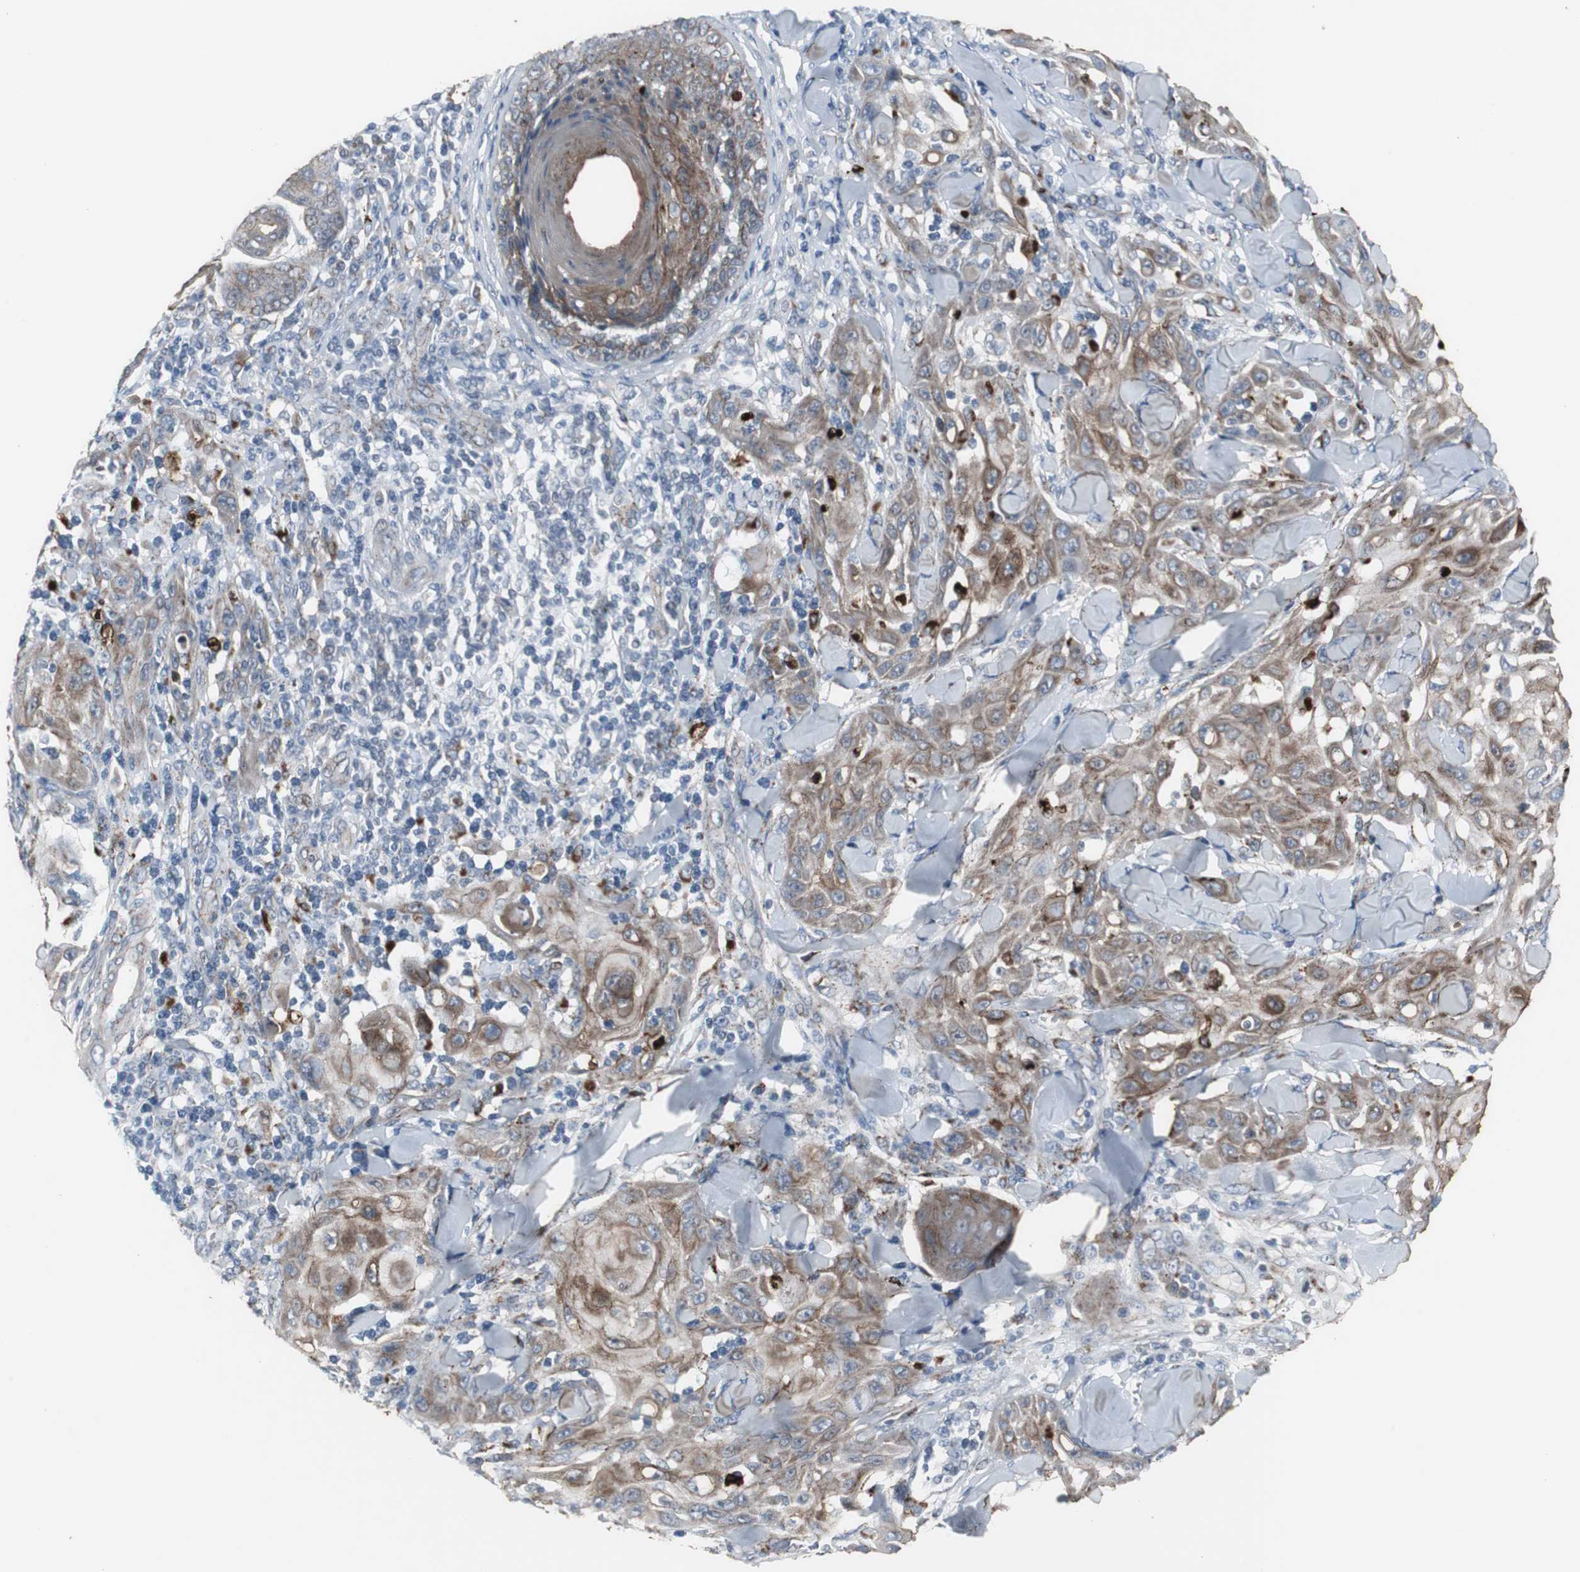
{"staining": {"intensity": "moderate", "quantity": ">75%", "location": "cytoplasmic/membranous"}, "tissue": "skin cancer", "cell_type": "Tumor cells", "image_type": "cancer", "snomed": [{"axis": "morphology", "description": "Squamous cell carcinoma, NOS"}, {"axis": "topography", "description": "Skin"}], "caption": "Moderate cytoplasmic/membranous protein staining is appreciated in approximately >75% of tumor cells in squamous cell carcinoma (skin).", "gene": "GBA1", "patient": {"sex": "male", "age": 24}}